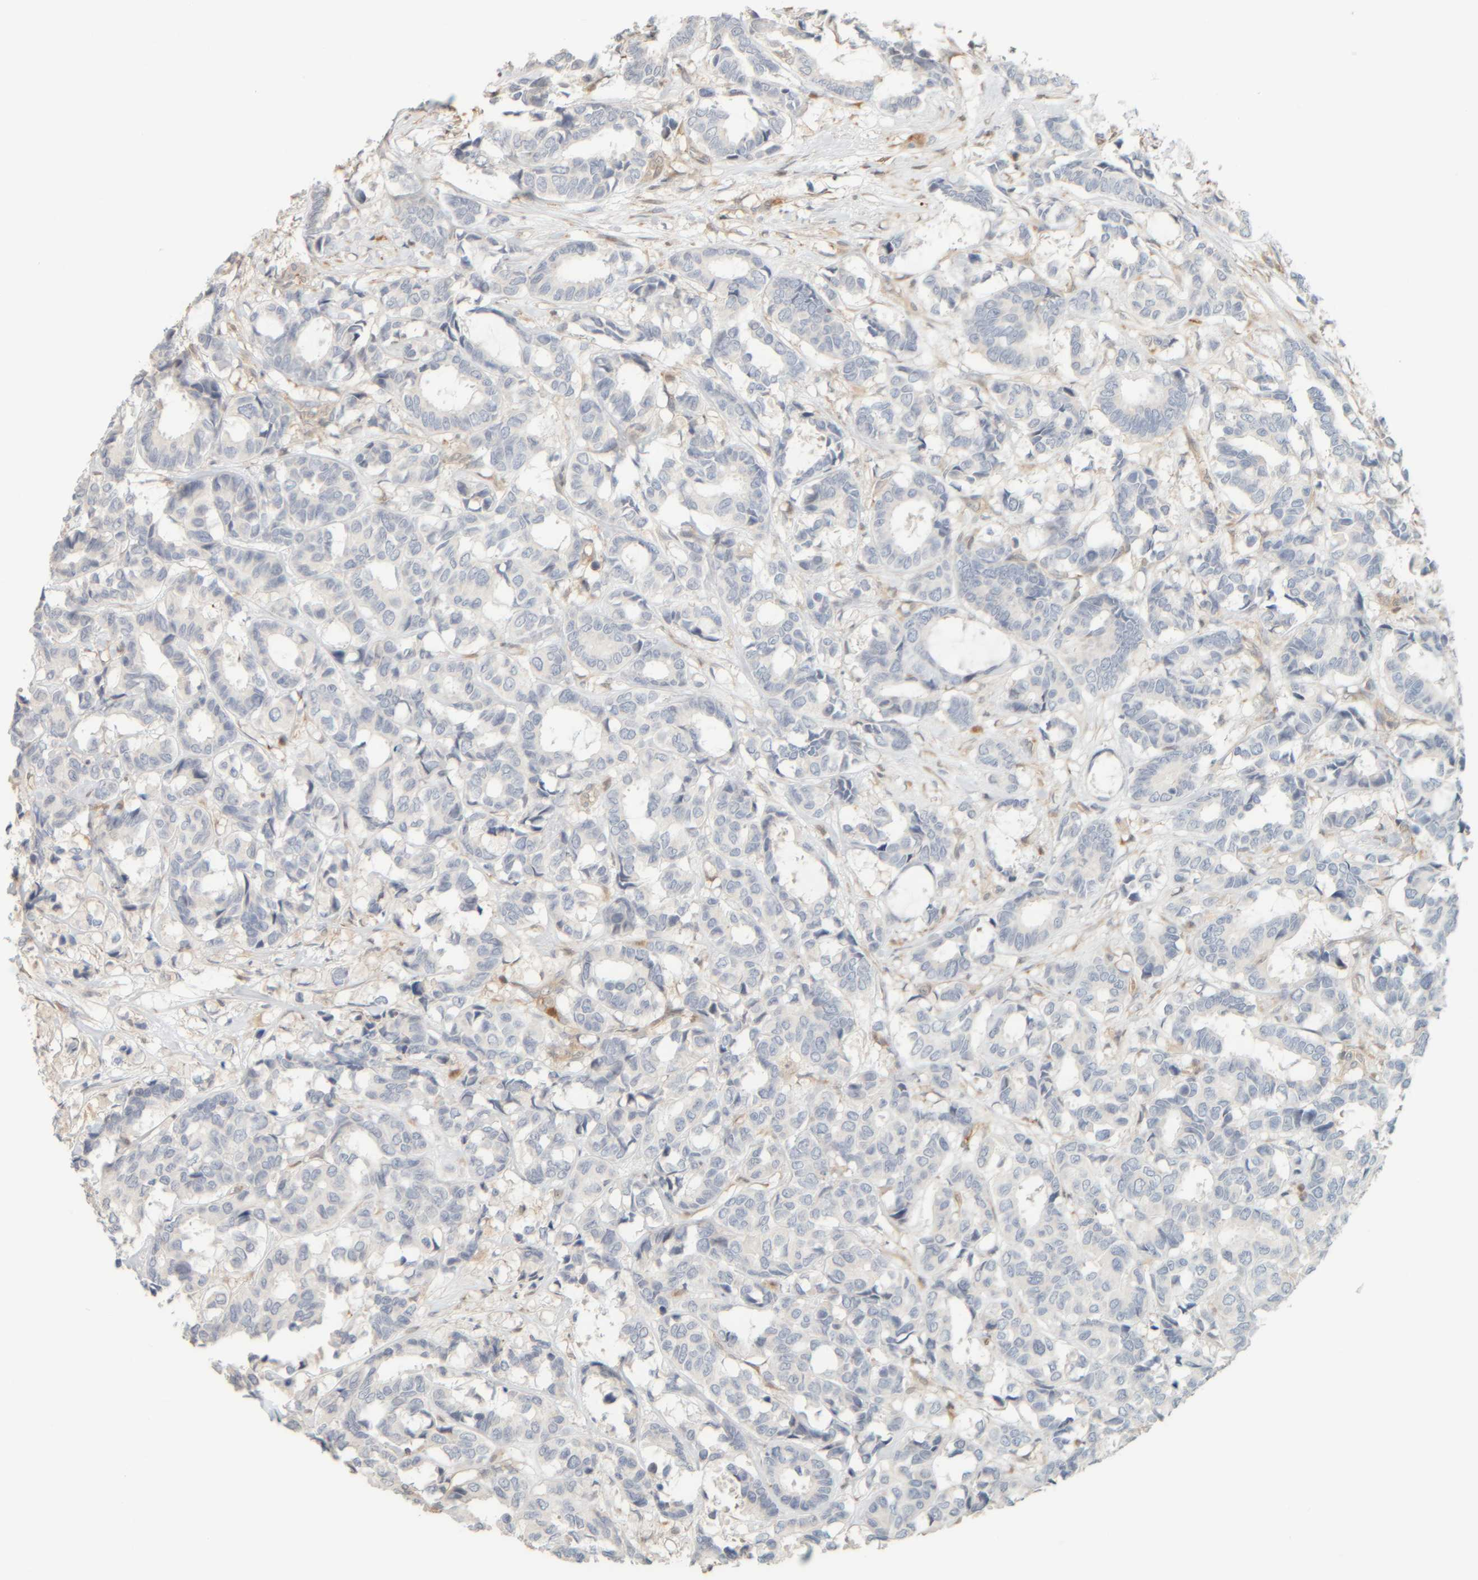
{"staining": {"intensity": "negative", "quantity": "none", "location": "none"}, "tissue": "breast cancer", "cell_type": "Tumor cells", "image_type": "cancer", "snomed": [{"axis": "morphology", "description": "Duct carcinoma"}, {"axis": "topography", "description": "Breast"}], "caption": "IHC photomicrograph of human breast intraductal carcinoma stained for a protein (brown), which exhibits no positivity in tumor cells.", "gene": "PTGES3L-AARSD1", "patient": {"sex": "female", "age": 87}}